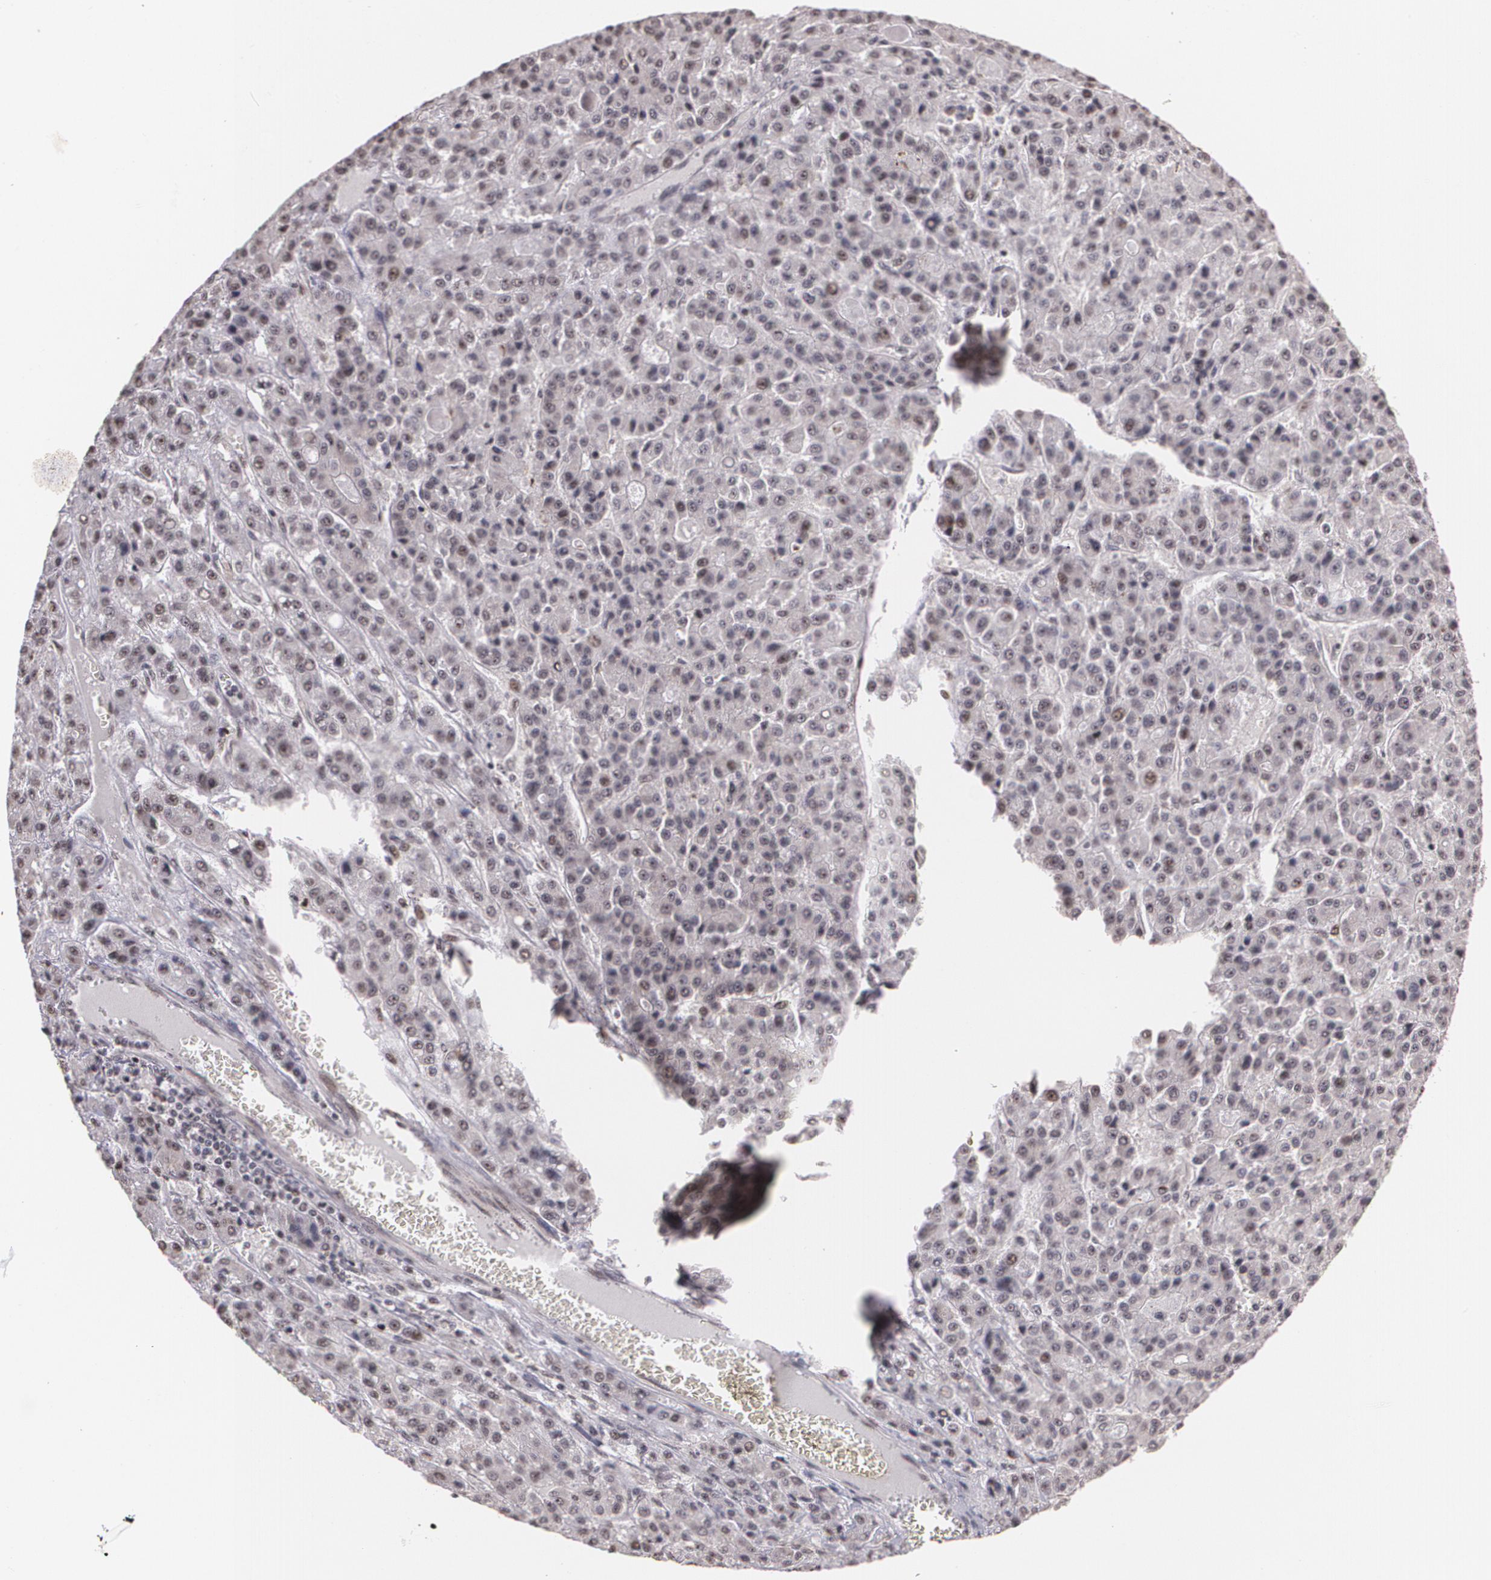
{"staining": {"intensity": "weak", "quantity": "<25%", "location": "nuclear"}, "tissue": "liver cancer", "cell_type": "Tumor cells", "image_type": "cancer", "snomed": [{"axis": "morphology", "description": "Carcinoma, Hepatocellular, NOS"}, {"axis": "topography", "description": "Liver"}], "caption": "The micrograph displays no staining of tumor cells in liver cancer (hepatocellular carcinoma).", "gene": "C6orf15", "patient": {"sex": "male", "age": 70}}